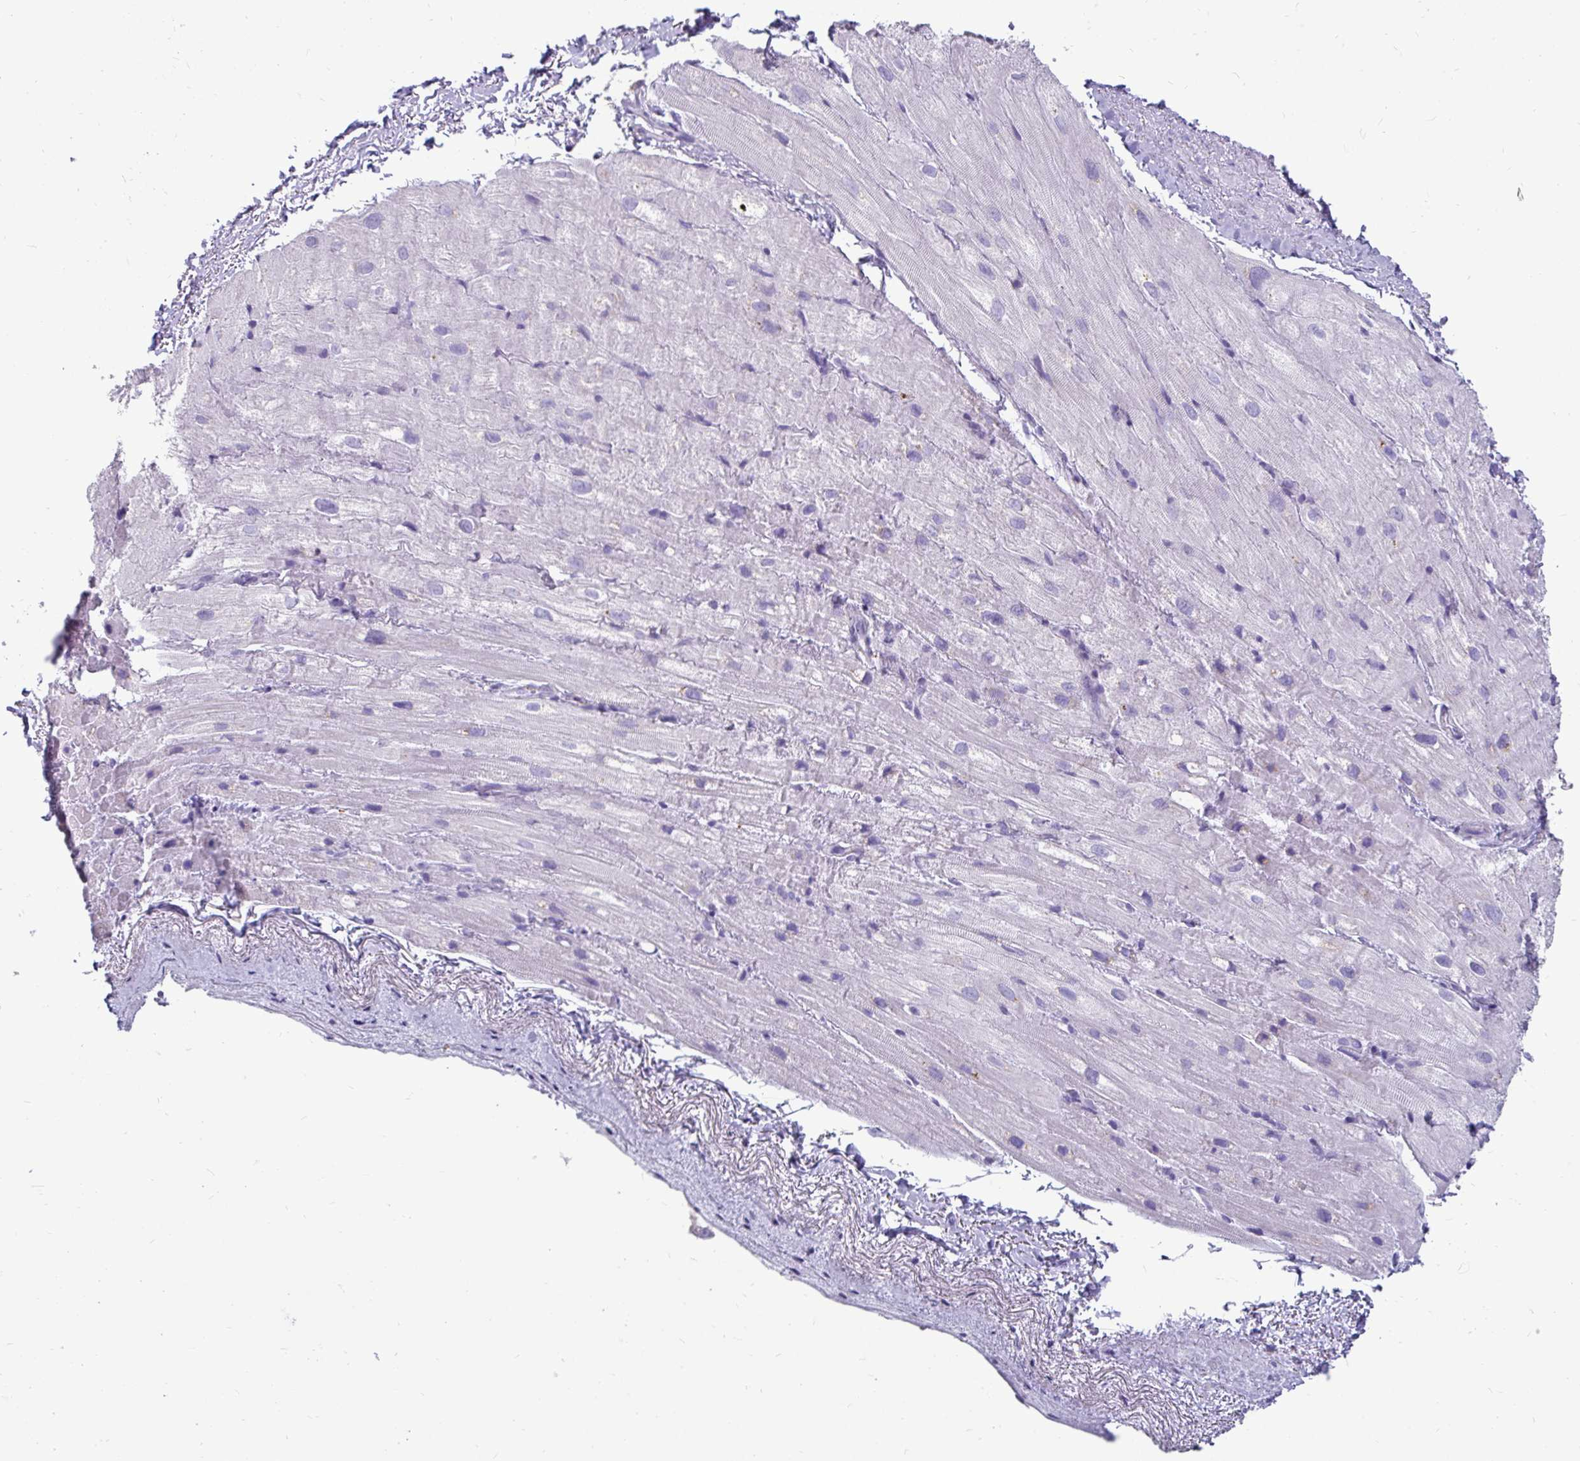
{"staining": {"intensity": "negative", "quantity": "none", "location": "none"}, "tissue": "heart muscle", "cell_type": "Cardiomyocytes", "image_type": "normal", "snomed": [{"axis": "morphology", "description": "Normal tissue, NOS"}, {"axis": "topography", "description": "Heart"}], "caption": "DAB immunohistochemical staining of unremarkable human heart muscle shows no significant expression in cardiomyocytes. (DAB immunohistochemistry visualized using brightfield microscopy, high magnification).", "gene": "CTSZ", "patient": {"sex": "male", "age": 62}}